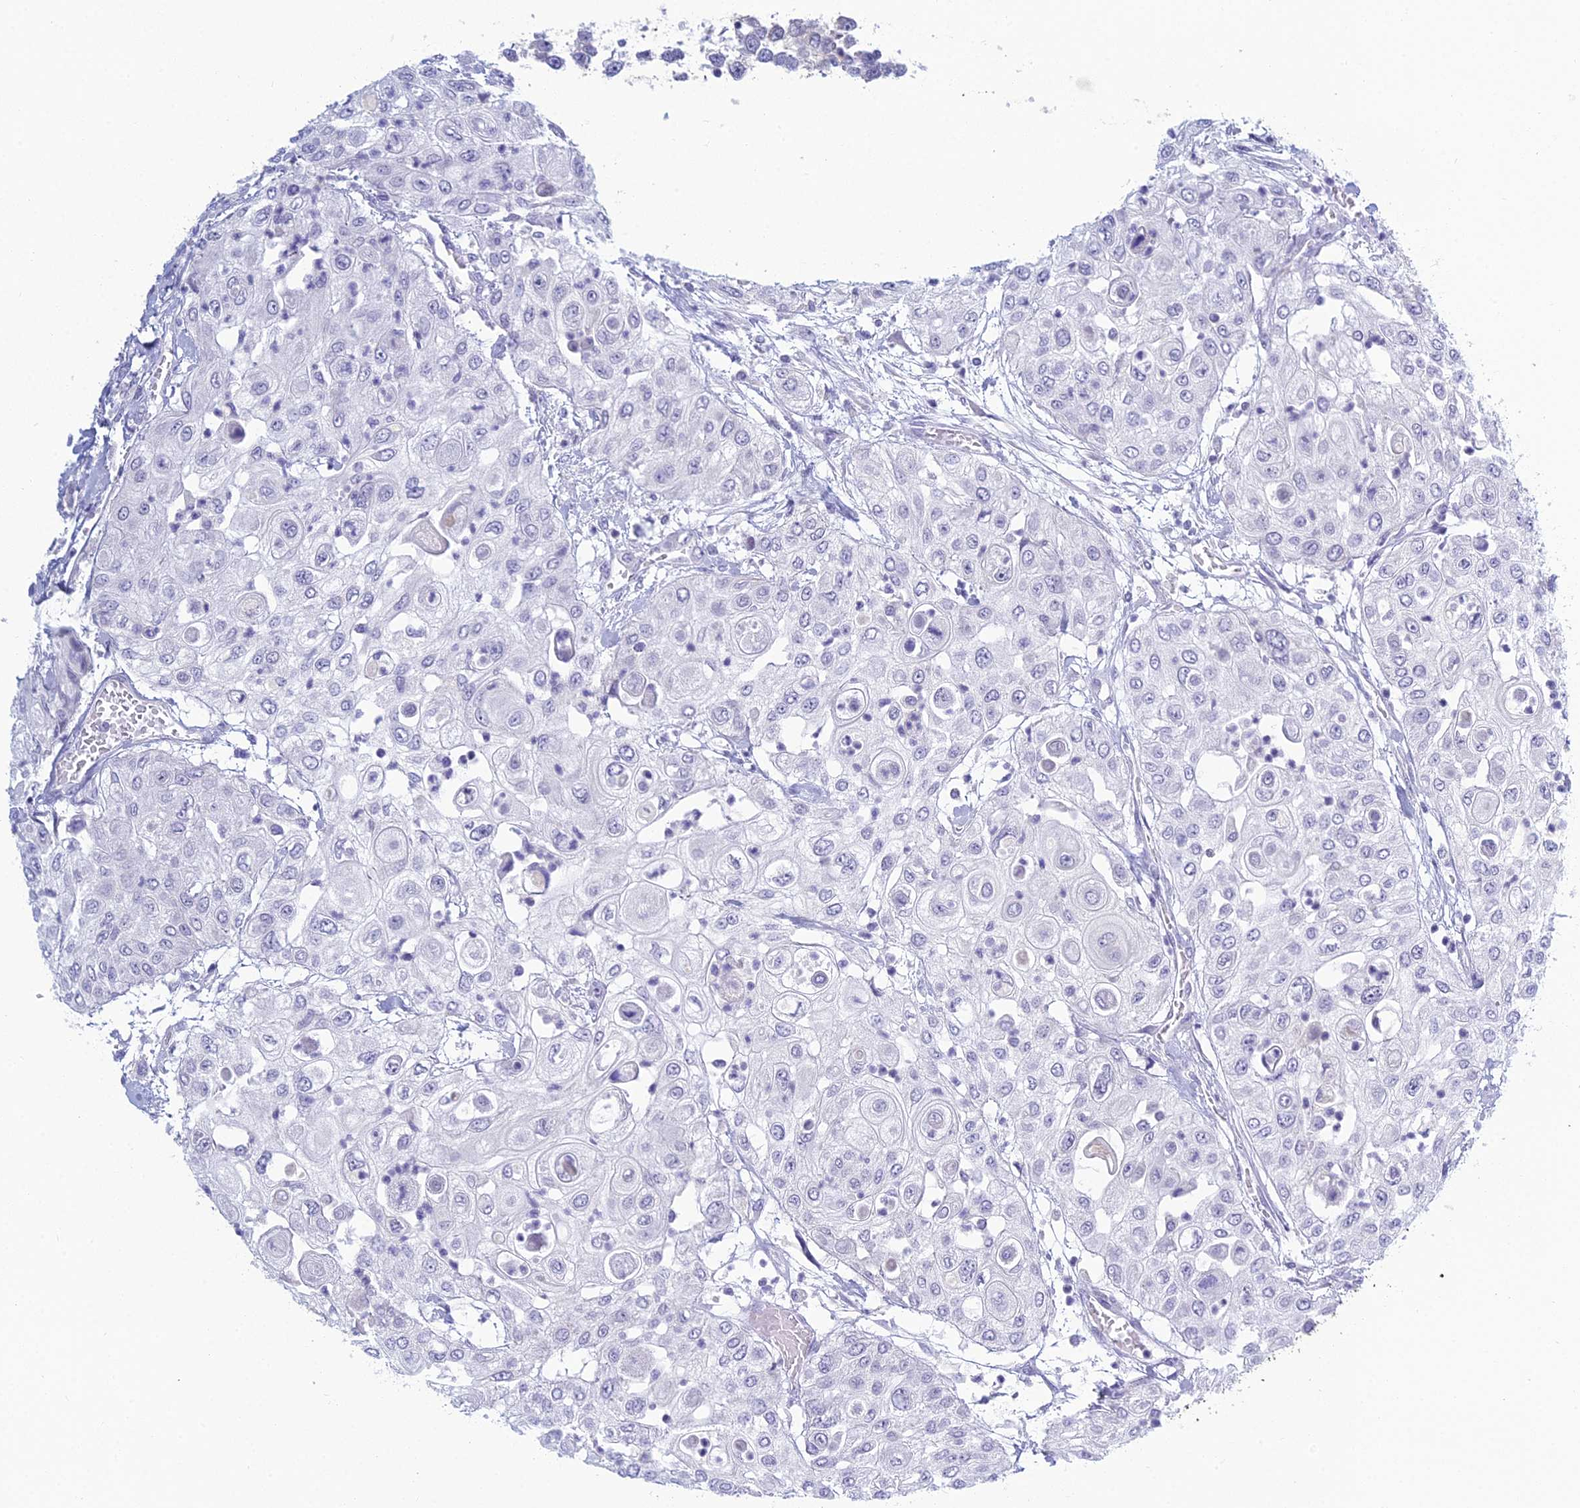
{"staining": {"intensity": "negative", "quantity": "none", "location": "none"}, "tissue": "urothelial cancer", "cell_type": "Tumor cells", "image_type": "cancer", "snomed": [{"axis": "morphology", "description": "Urothelial carcinoma, High grade"}, {"axis": "topography", "description": "Urinary bladder"}], "caption": "DAB immunohistochemical staining of human urothelial carcinoma (high-grade) reveals no significant staining in tumor cells.", "gene": "MUC13", "patient": {"sex": "female", "age": 79}}